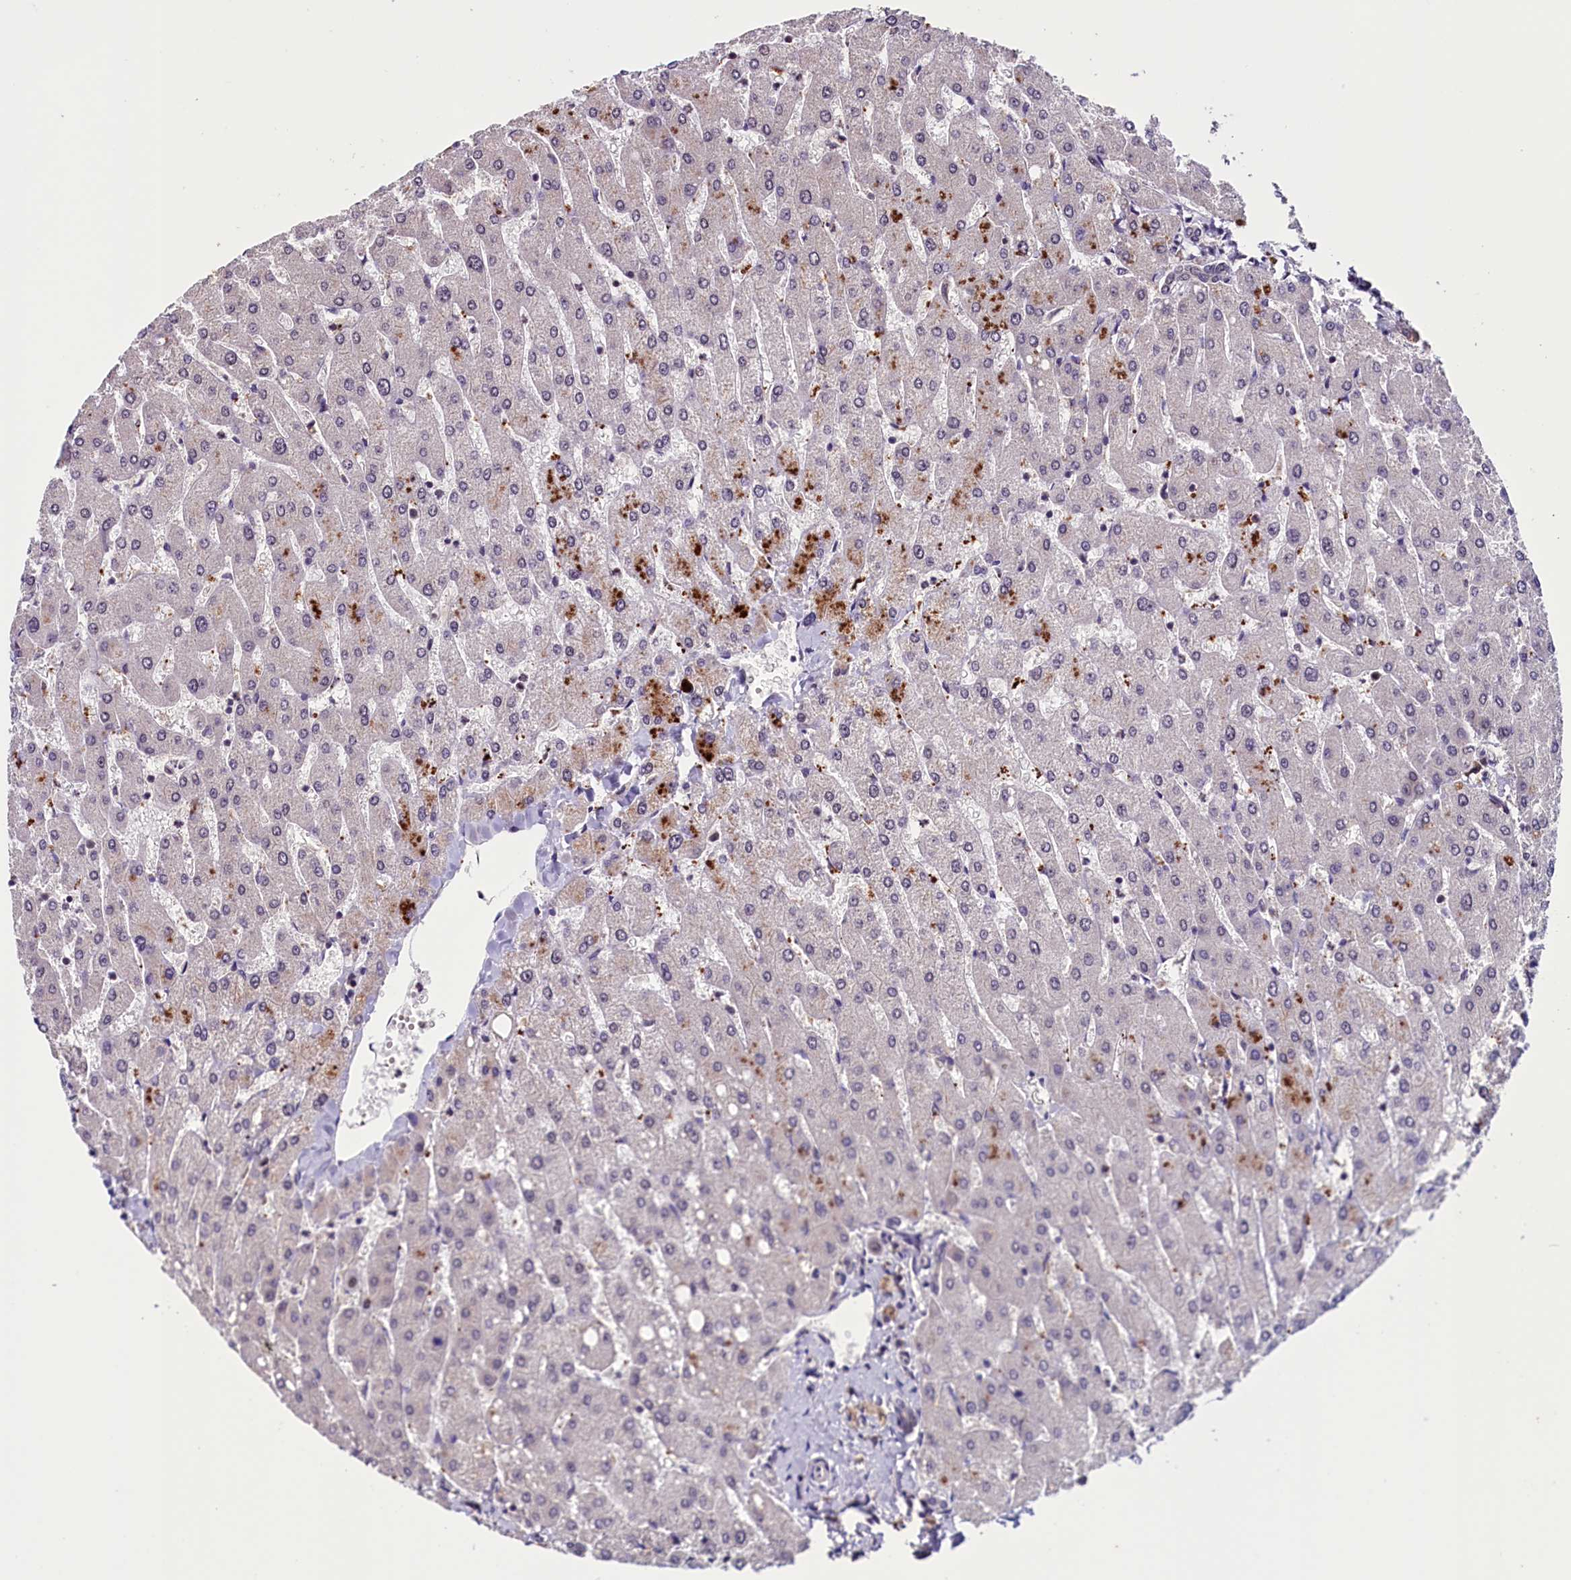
{"staining": {"intensity": "negative", "quantity": "none", "location": "none"}, "tissue": "liver", "cell_type": "Cholangiocytes", "image_type": "normal", "snomed": [{"axis": "morphology", "description": "Normal tissue, NOS"}, {"axis": "topography", "description": "Liver"}], "caption": "Protein analysis of normal liver exhibits no significant positivity in cholangiocytes.", "gene": "RNMT", "patient": {"sex": "male", "age": 55}}